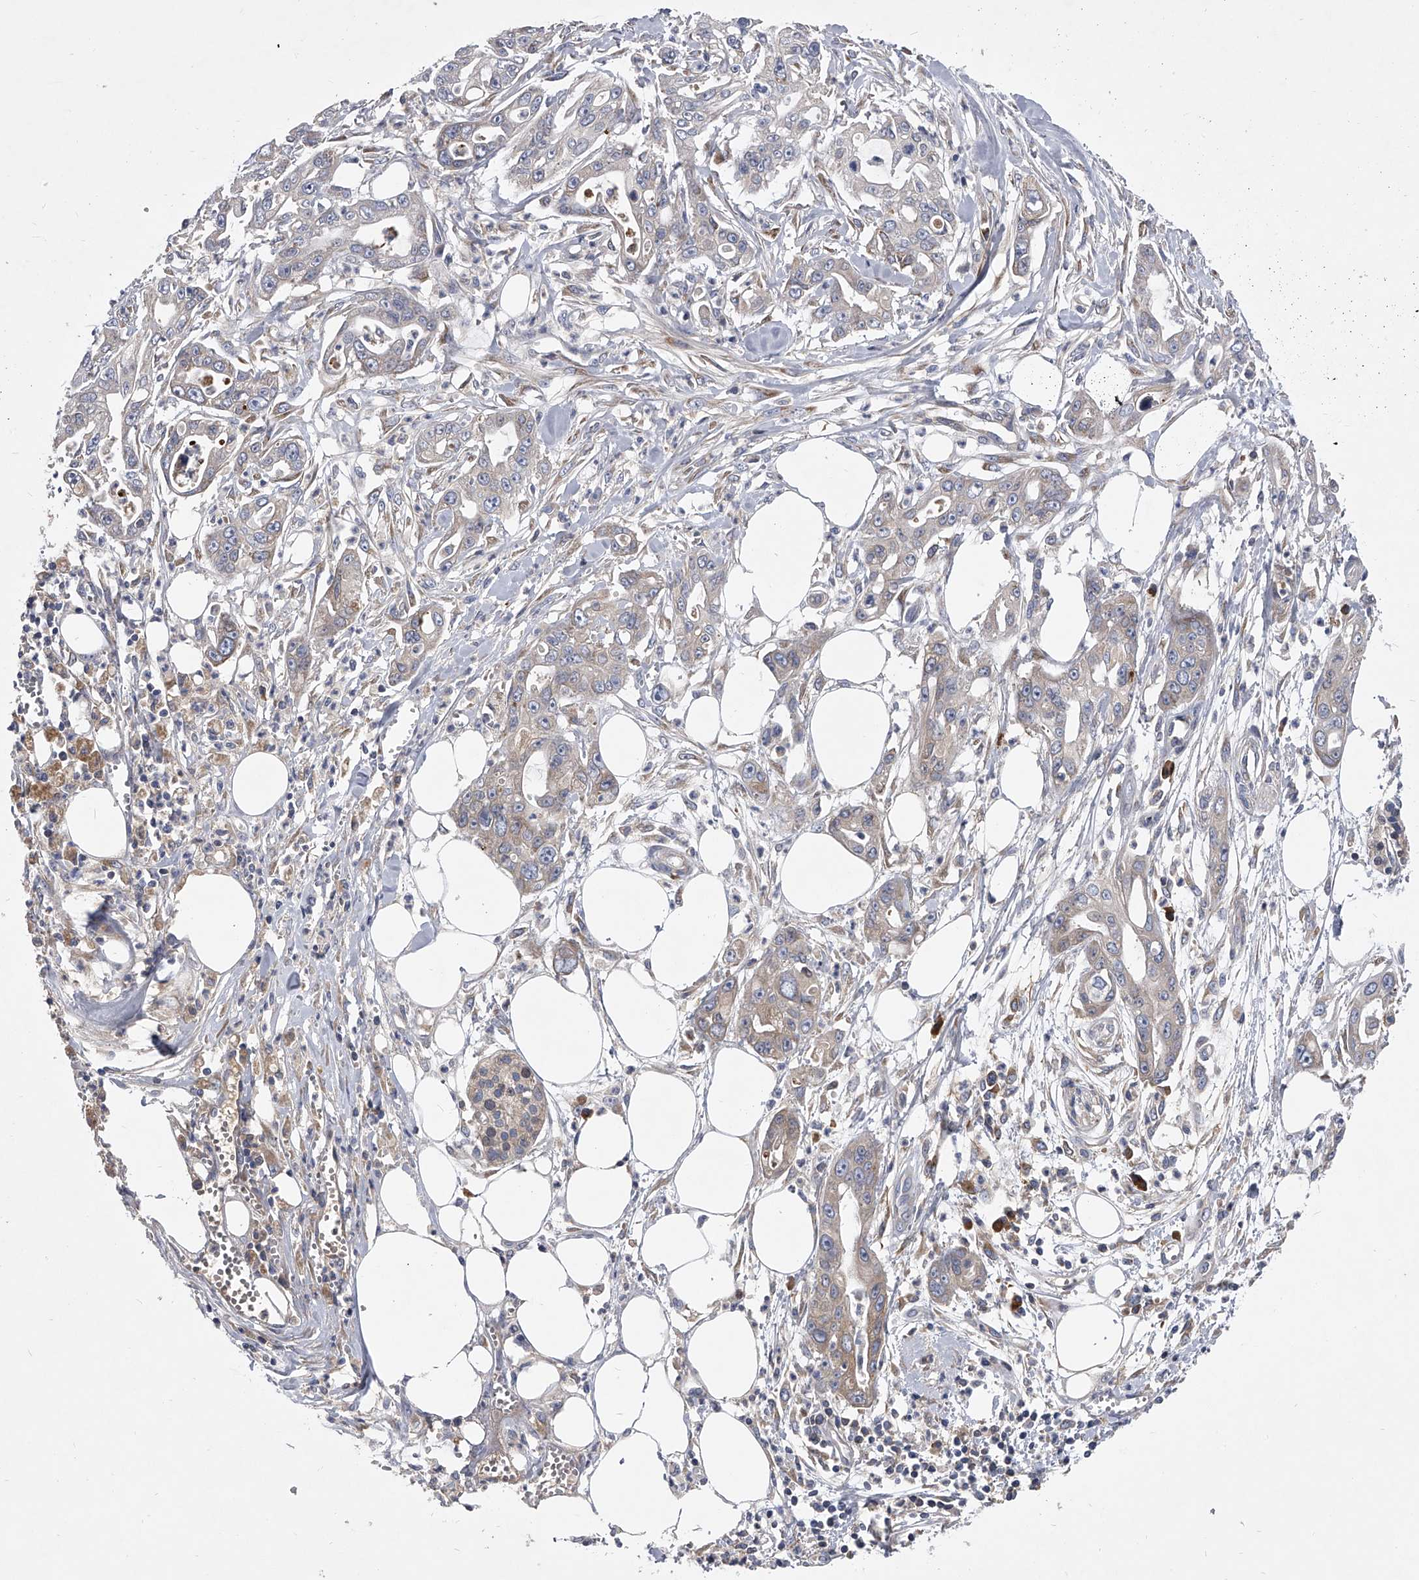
{"staining": {"intensity": "negative", "quantity": "none", "location": "none"}, "tissue": "pancreatic cancer", "cell_type": "Tumor cells", "image_type": "cancer", "snomed": [{"axis": "morphology", "description": "Adenocarcinoma, NOS"}, {"axis": "topography", "description": "Pancreas"}], "caption": "This photomicrograph is of pancreatic cancer (adenocarcinoma) stained with immunohistochemistry (IHC) to label a protein in brown with the nuclei are counter-stained blue. There is no expression in tumor cells.", "gene": "CCR4", "patient": {"sex": "male", "age": 68}}